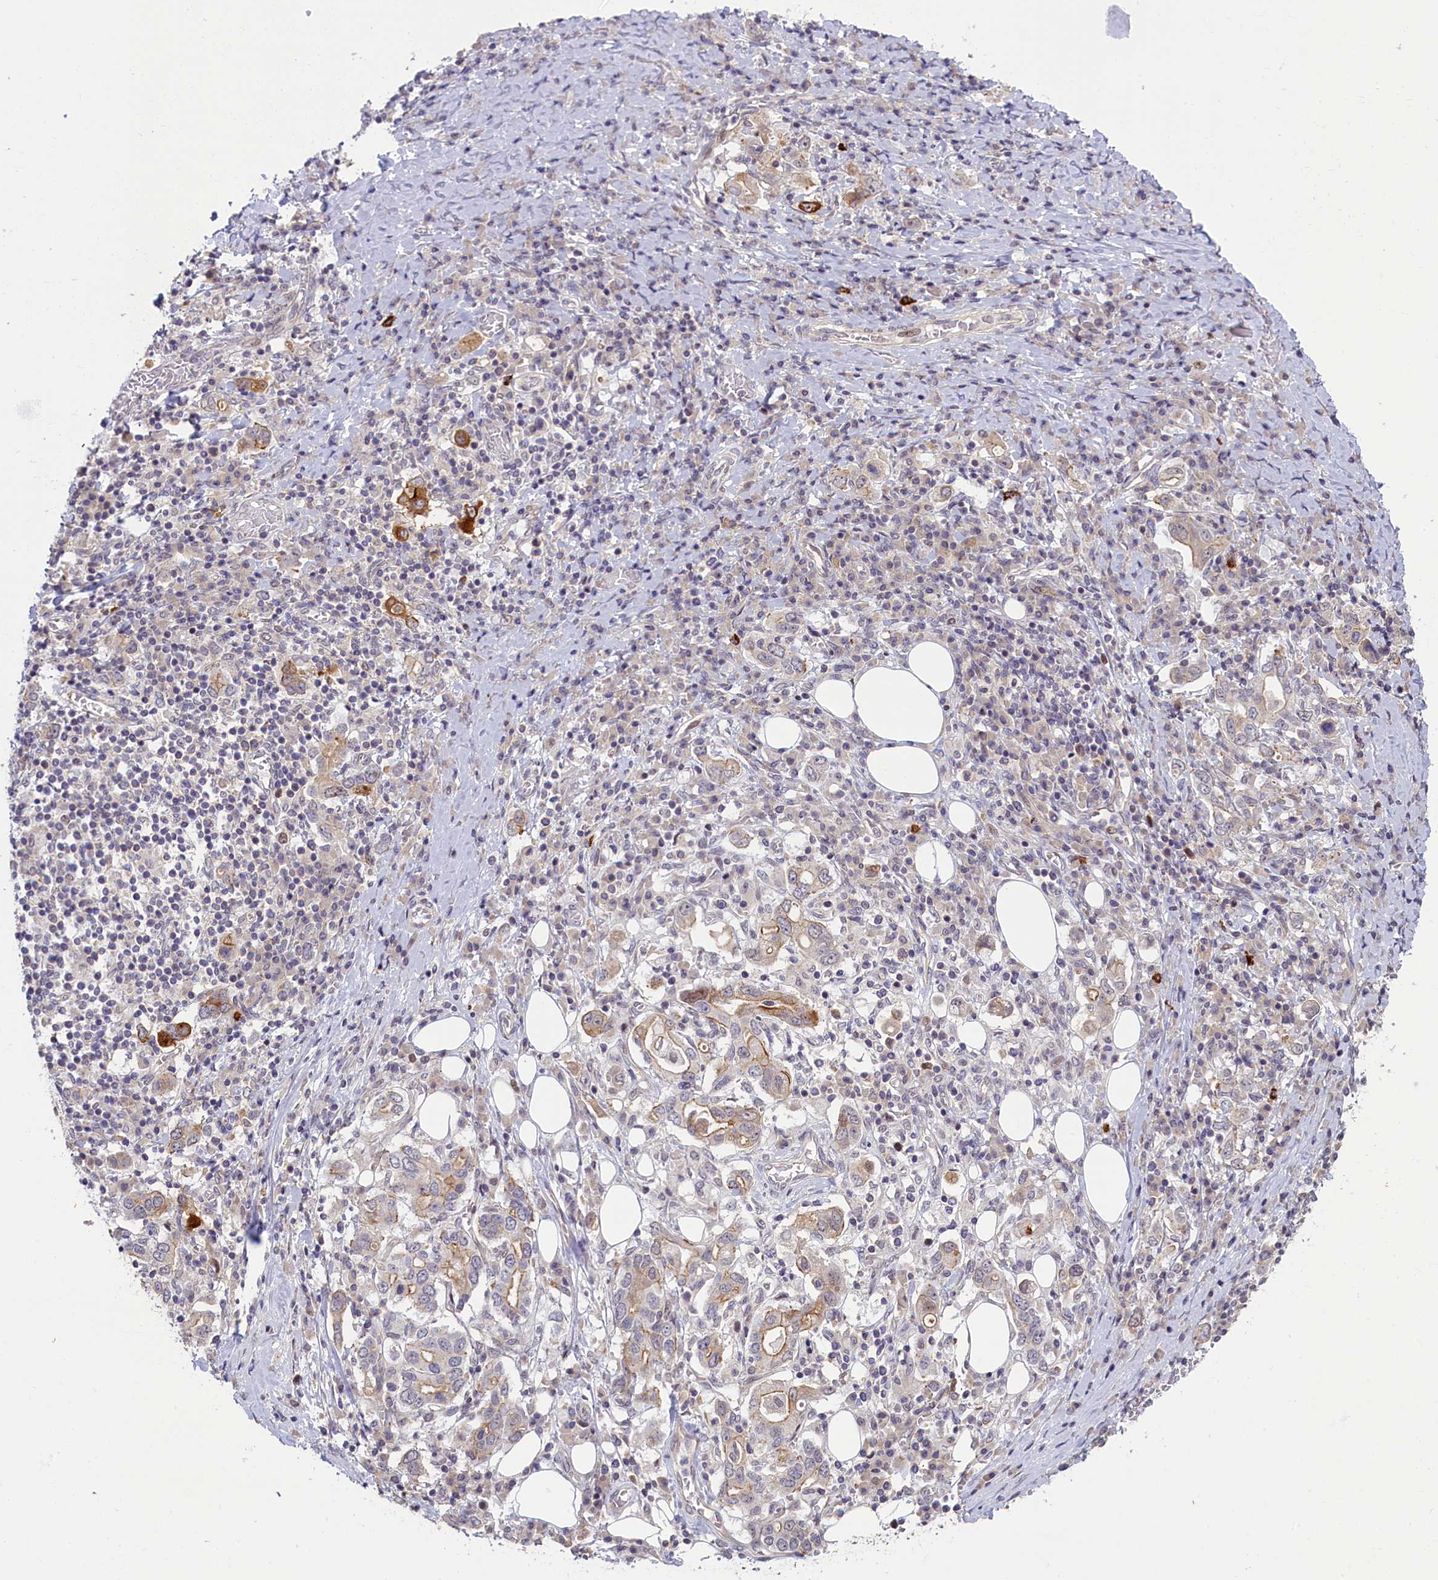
{"staining": {"intensity": "strong", "quantity": "<25%", "location": "cytoplasmic/membranous"}, "tissue": "stomach cancer", "cell_type": "Tumor cells", "image_type": "cancer", "snomed": [{"axis": "morphology", "description": "Adenocarcinoma, NOS"}, {"axis": "topography", "description": "Stomach, upper"}, {"axis": "topography", "description": "Stomach"}], "caption": "Stomach adenocarcinoma was stained to show a protein in brown. There is medium levels of strong cytoplasmic/membranous expression in about <25% of tumor cells. (brown staining indicates protein expression, while blue staining denotes nuclei).", "gene": "CCL23", "patient": {"sex": "male", "age": 62}}